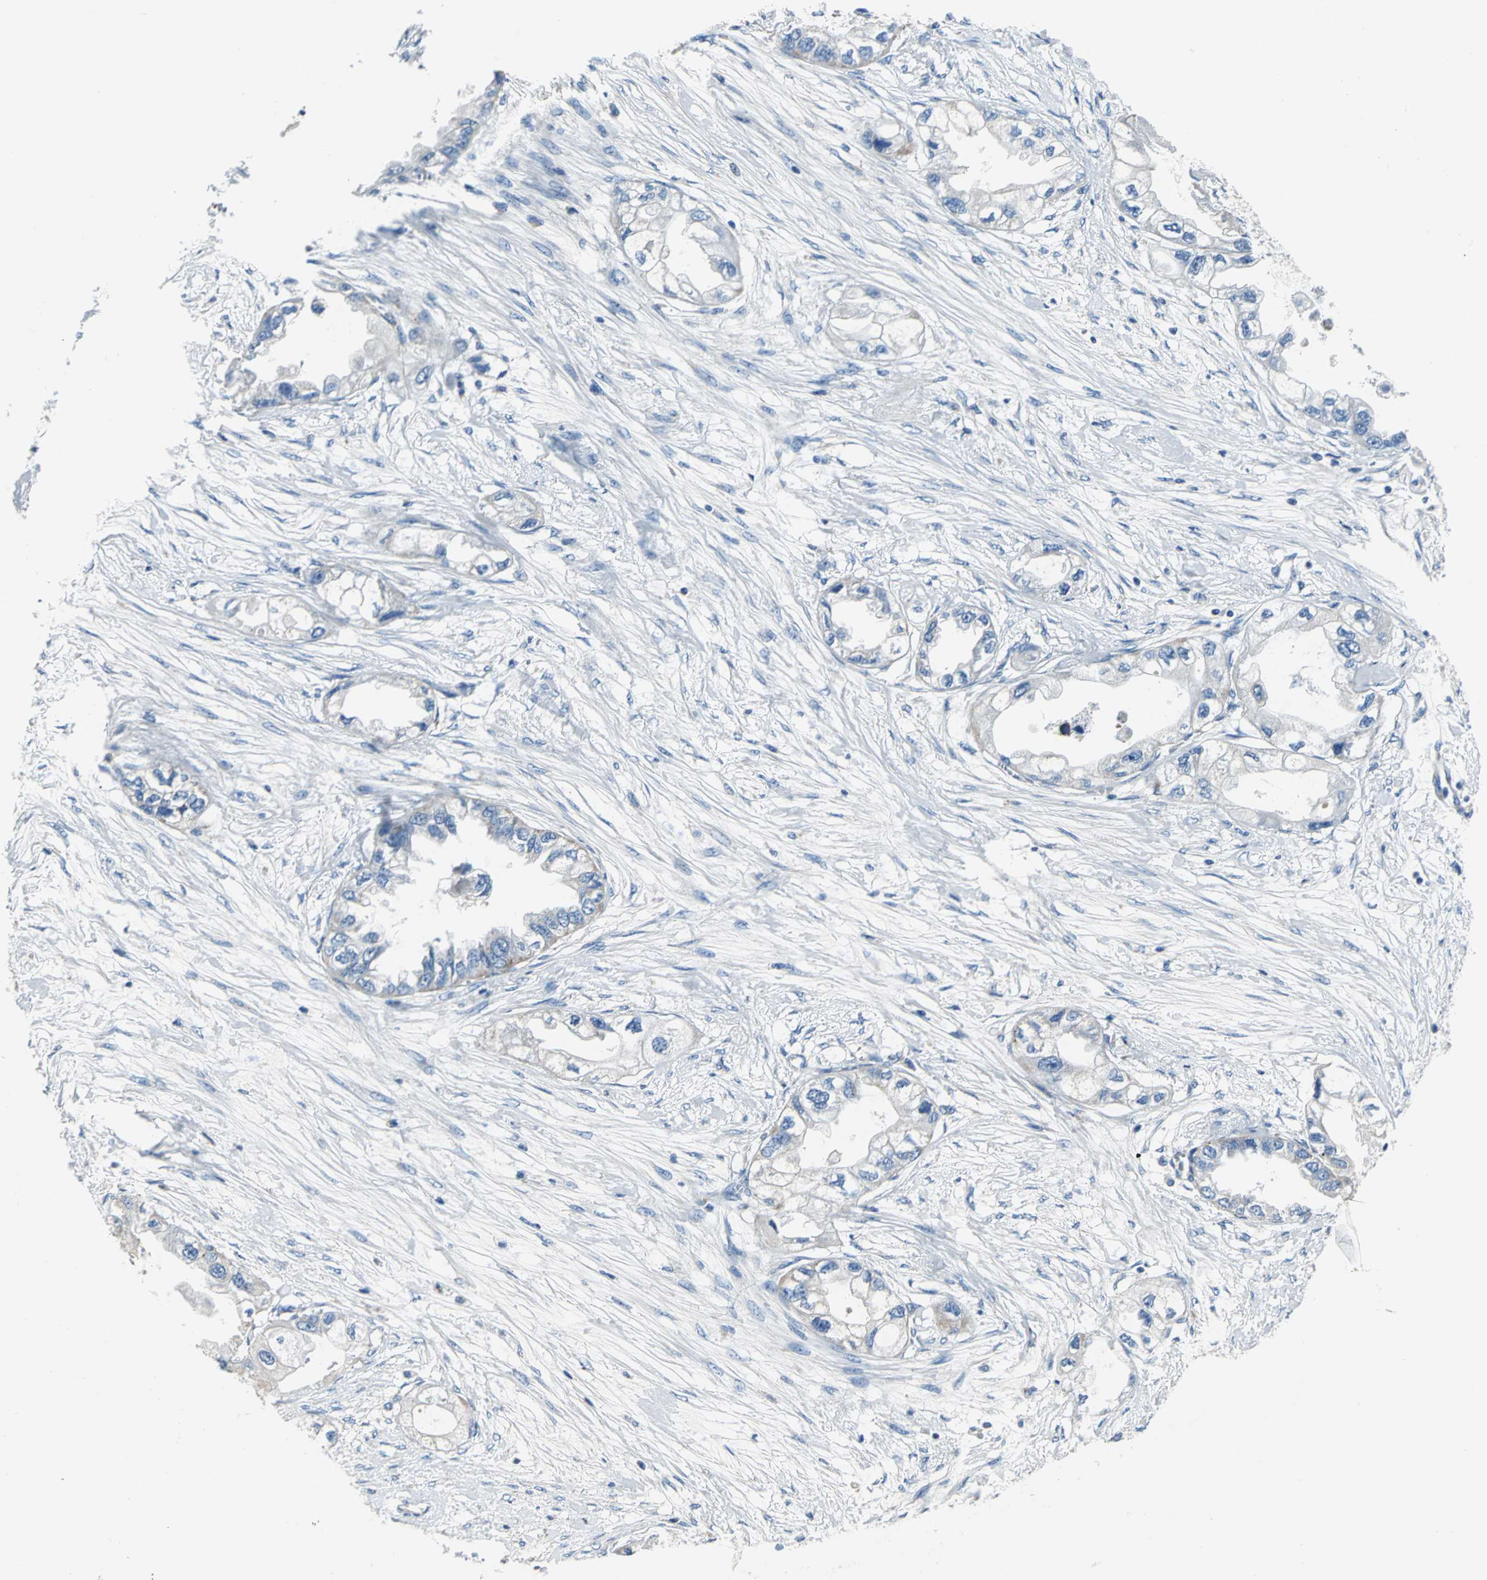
{"staining": {"intensity": "weak", "quantity": "25%-75%", "location": "cytoplasmic/membranous"}, "tissue": "endometrial cancer", "cell_type": "Tumor cells", "image_type": "cancer", "snomed": [{"axis": "morphology", "description": "Adenocarcinoma, NOS"}, {"axis": "topography", "description": "Endometrium"}], "caption": "This photomicrograph reveals immunohistochemistry (IHC) staining of human endometrial adenocarcinoma, with low weak cytoplasmic/membranous staining in approximately 25%-75% of tumor cells.", "gene": "IFI6", "patient": {"sex": "female", "age": 67}}